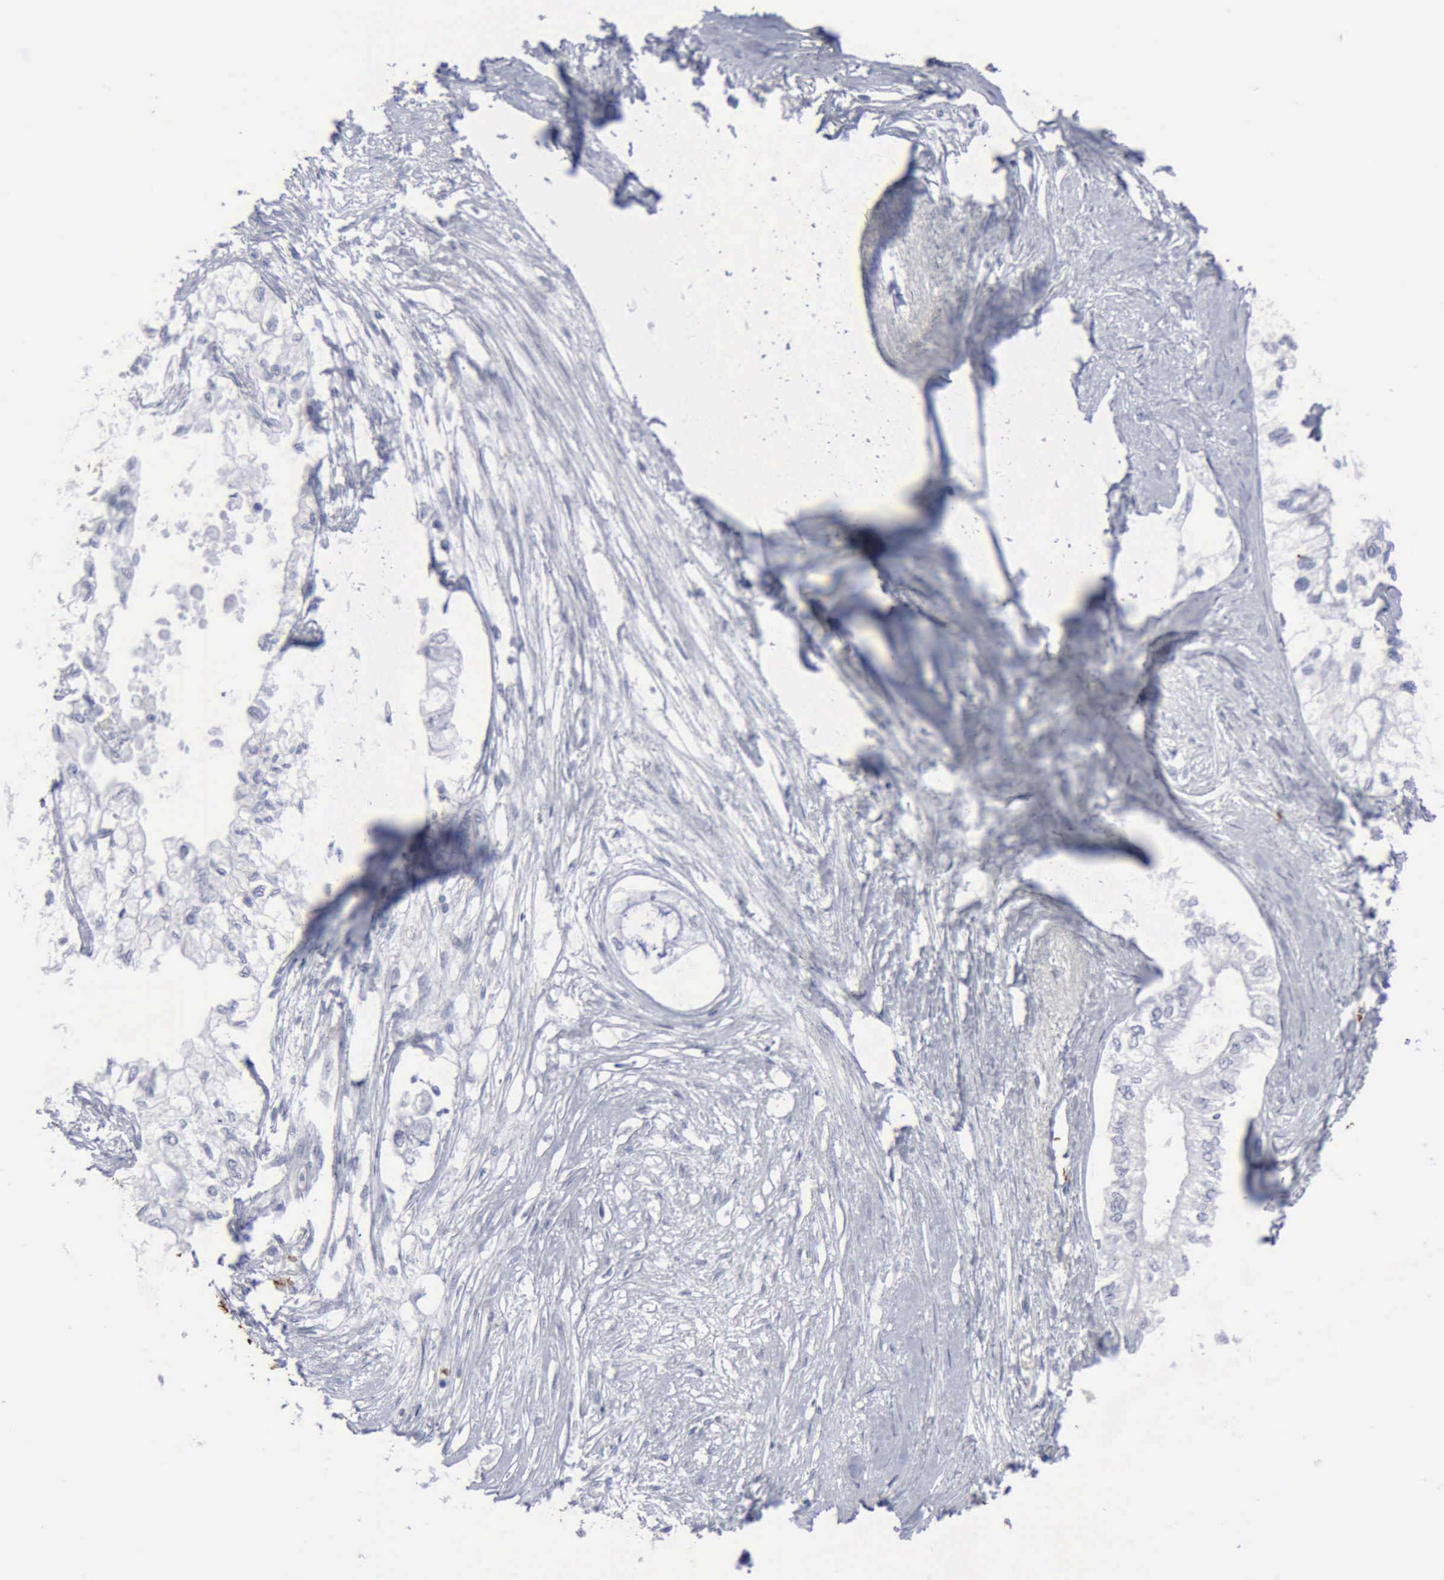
{"staining": {"intensity": "negative", "quantity": "none", "location": "none"}, "tissue": "pancreatic cancer", "cell_type": "Tumor cells", "image_type": "cancer", "snomed": [{"axis": "morphology", "description": "Adenocarcinoma, NOS"}, {"axis": "topography", "description": "Pancreas"}], "caption": "Immunohistochemistry micrograph of neoplastic tissue: pancreatic cancer (adenocarcinoma) stained with DAB demonstrates no significant protein expression in tumor cells.", "gene": "TGFB1", "patient": {"sex": "male", "age": 79}}